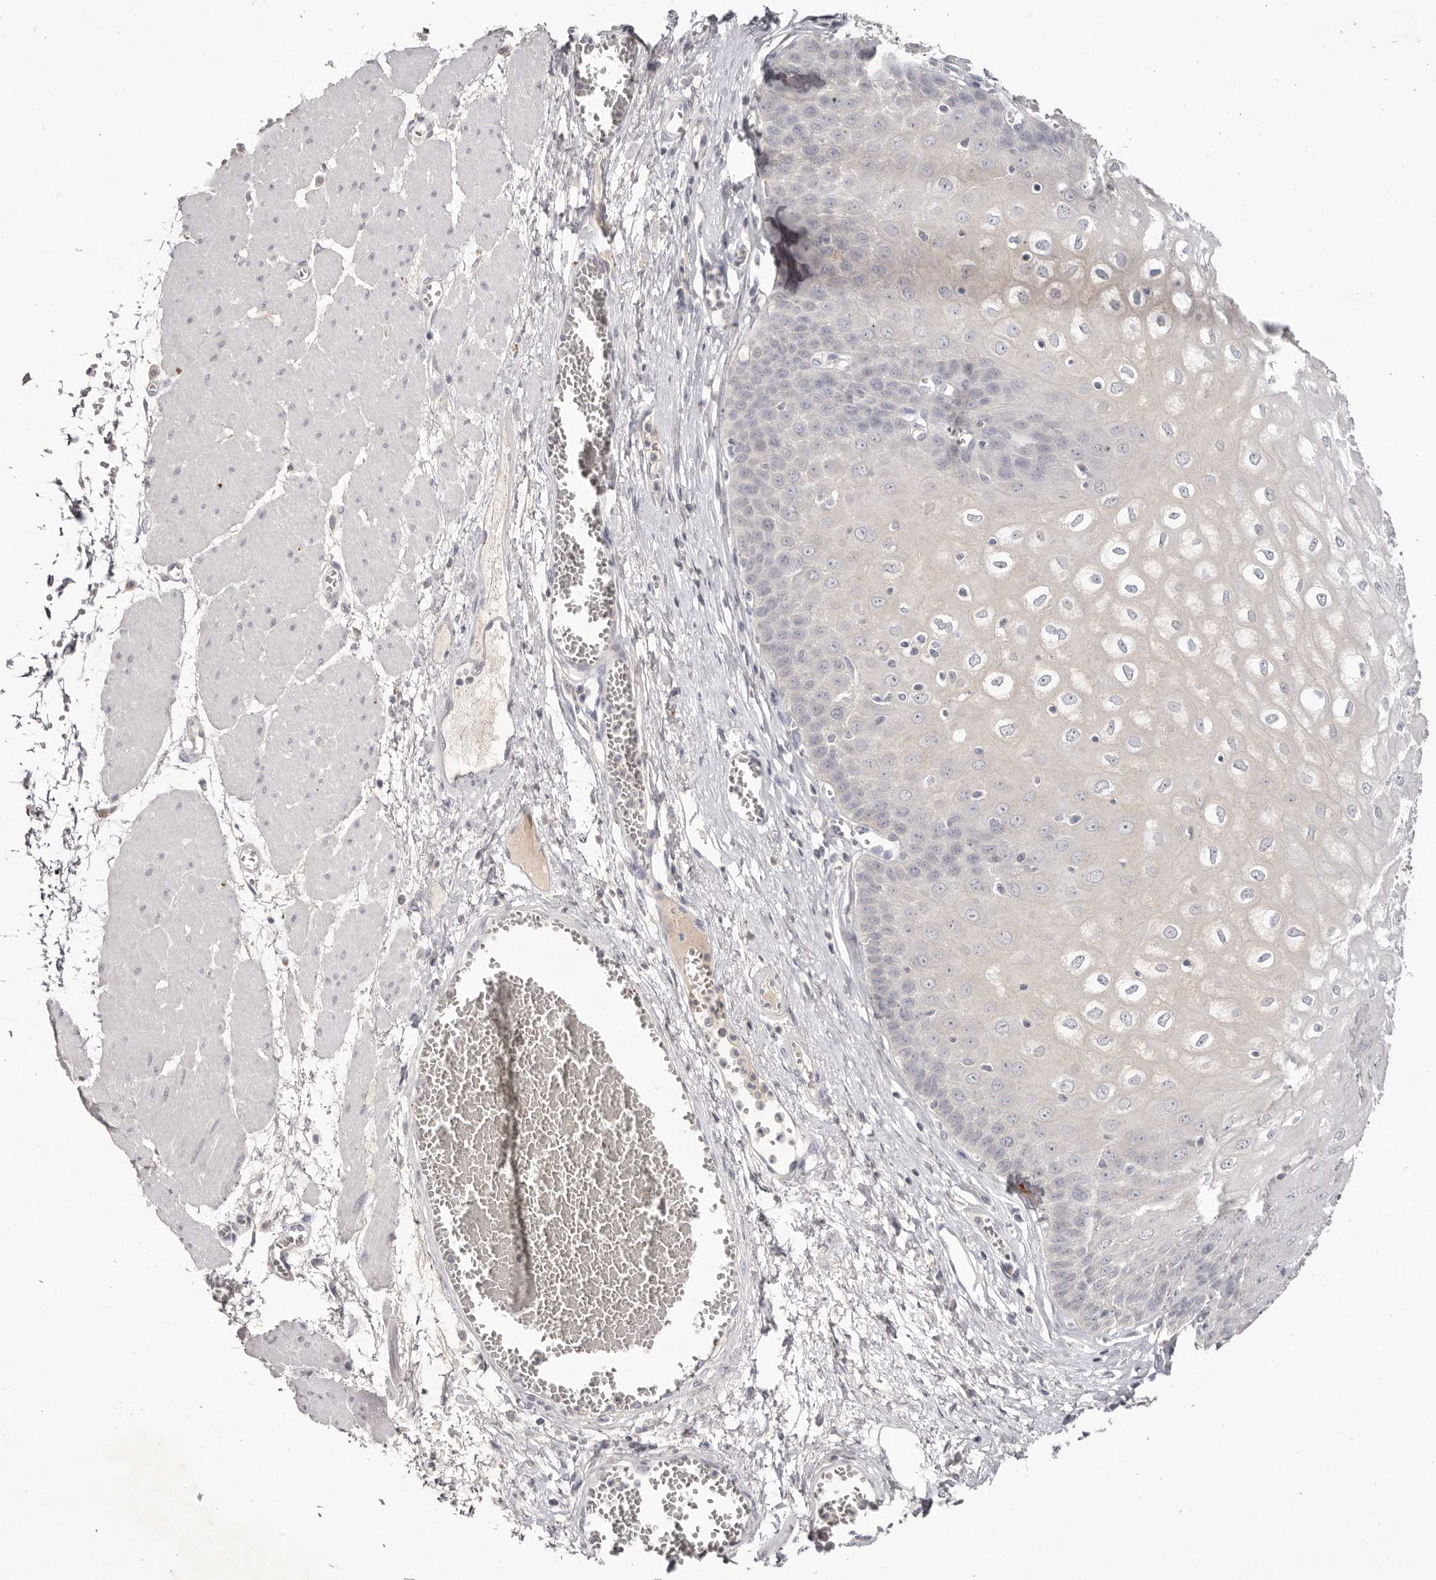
{"staining": {"intensity": "negative", "quantity": "none", "location": "none"}, "tissue": "esophagus", "cell_type": "Squamous epithelial cells", "image_type": "normal", "snomed": [{"axis": "morphology", "description": "Normal tissue, NOS"}, {"axis": "topography", "description": "Esophagus"}], "caption": "IHC photomicrograph of benign esophagus: esophagus stained with DAB (3,3'-diaminobenzidine) reveals no significant protein positivity in squamous epithelial cells. (IHC, brightfield microscopy, high magnification).", "gene": "SCUBE2", "patient": {"sex": "male", "age": 60}}